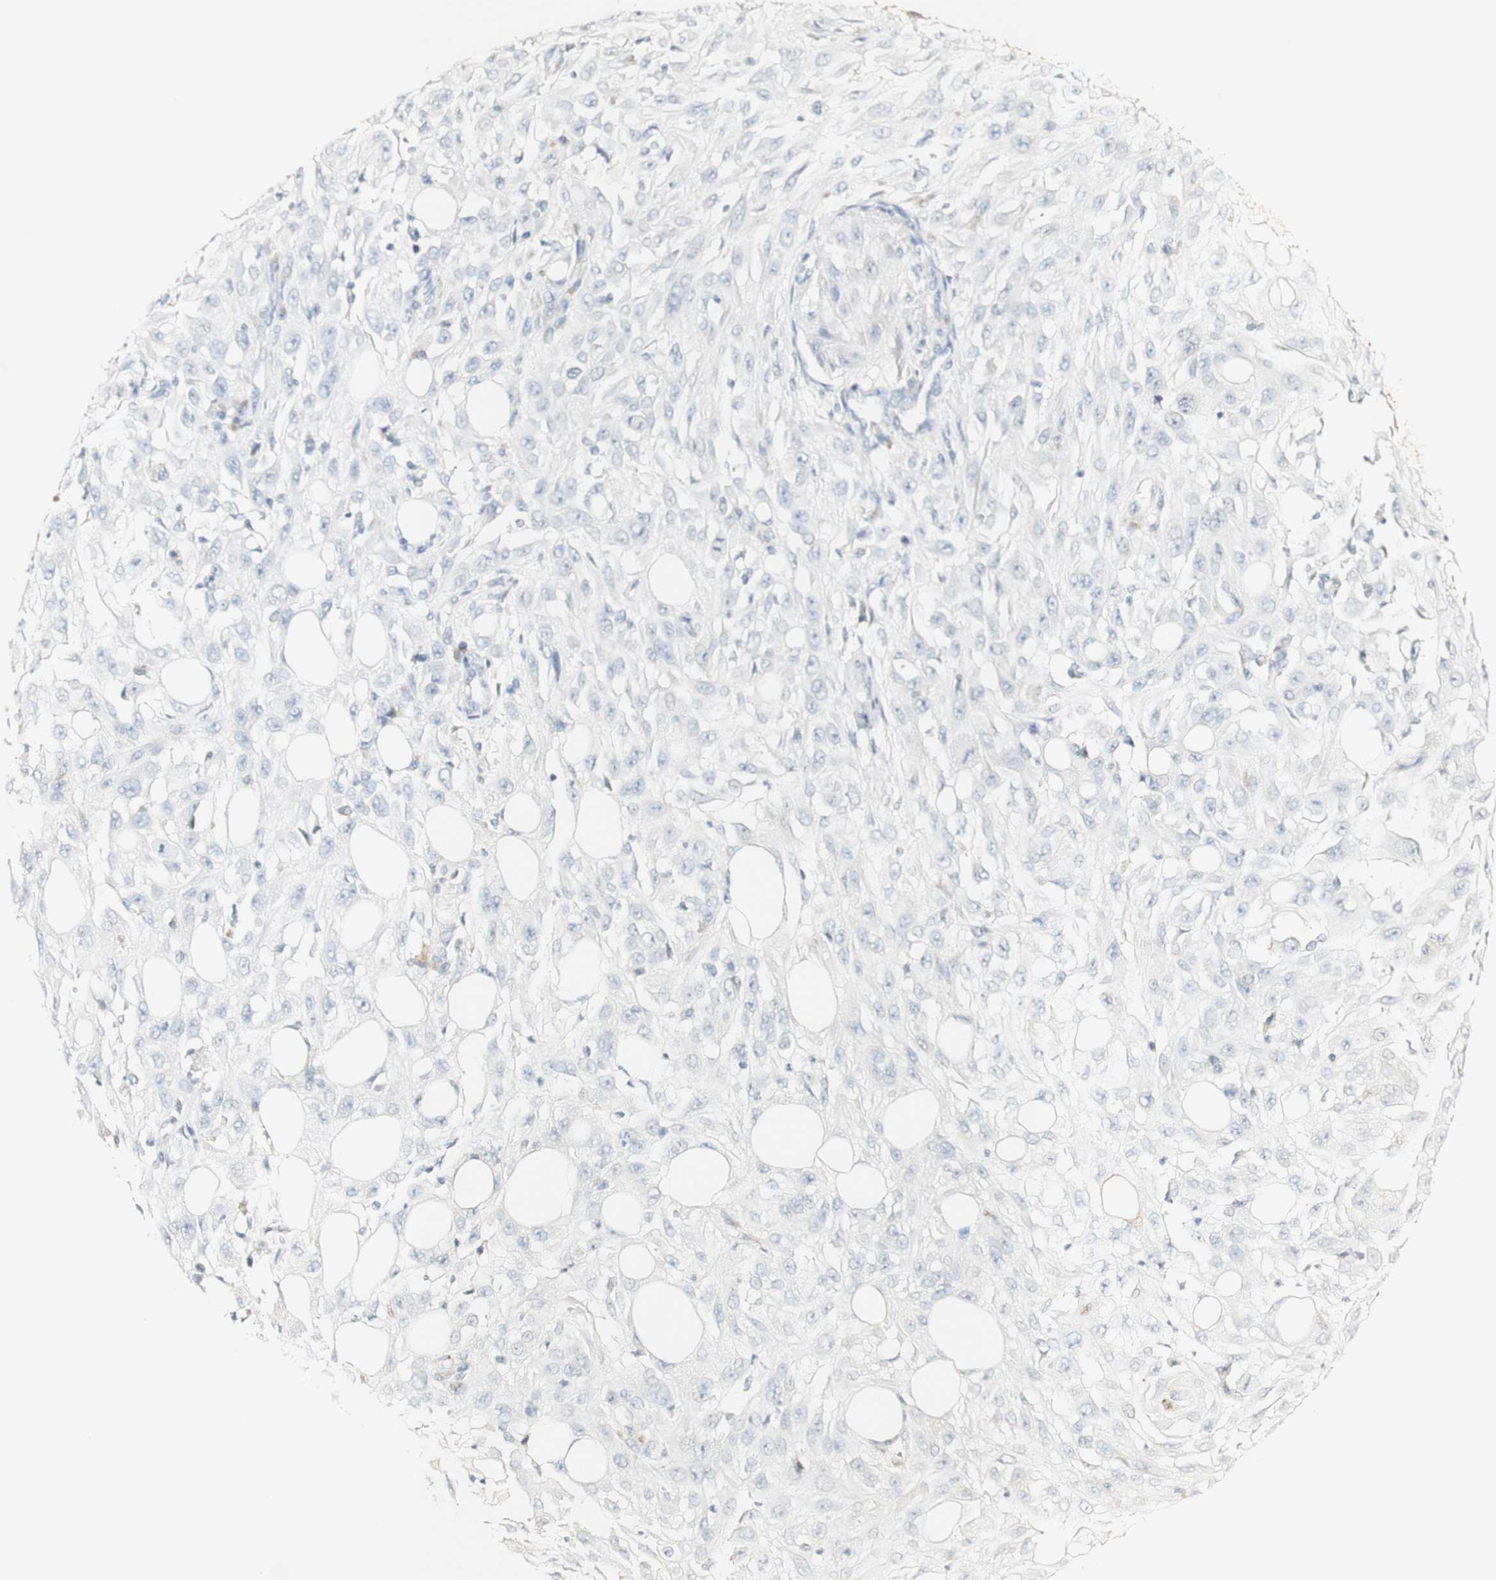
{"staining": {"intensity": "negative", "quantity": "none", "location": "none"}, "tissue": "skin cancer", "cell_type": "Tumor cells", "image_type": "cancer", "snomed": [{"axis": "morphology", "description": "Squamous cell carcinoma, NOS"}, {"axis": "topography", "description": "Skin"}], "caption": "A histopathology image of squamous cell carcinoma (skin) stained for a protein reveals no brown staining in tumor cells. (DAB (3,3'-diaminobenzidine) IHC, high magnification).", "gene": "FMO3", "patient": {"sex": "male", "age": 75}}